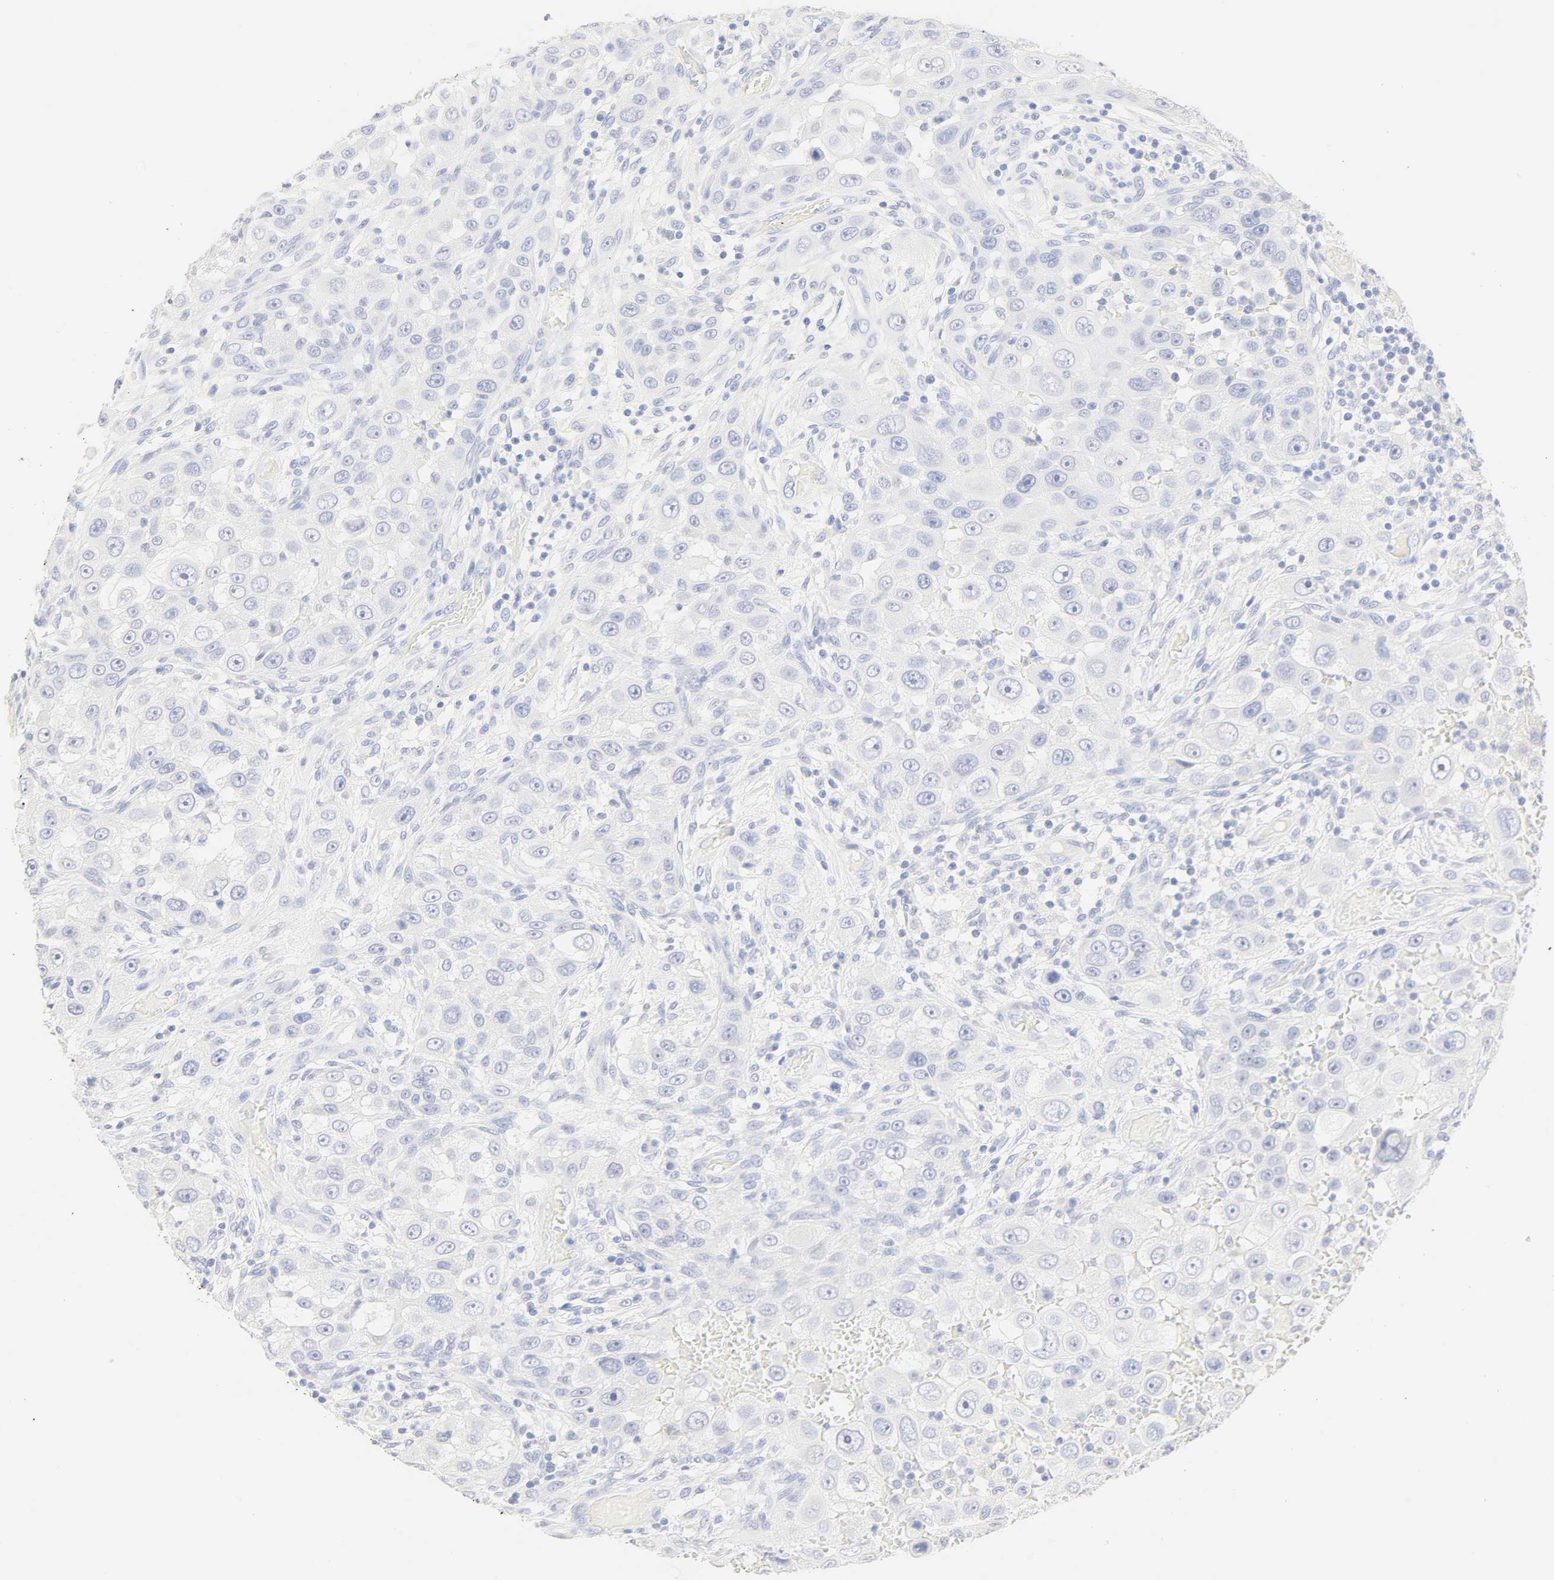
{"staining": {"intensity": "negative", "quantity": "none", "location": "none"}, "tissue": "head and neck cancer", "cell_type": "Tumor cells", "image_type": "cancer", "snomed": [{"axis": "morphology", "description": "Carcinoma, NOS"}, {"axis": "topography", "description": "Head-Neck"}], "caption": "An immunohistochemistry histopathology image of head and neck cancer is shown. There is no staining in tumor cells of head and neck cancer. (Immunohistochemistry, brightfield microscopy, high magnification).", "gene": "SLCO1B3", "patient": {"sex": "male", "age": 87}}